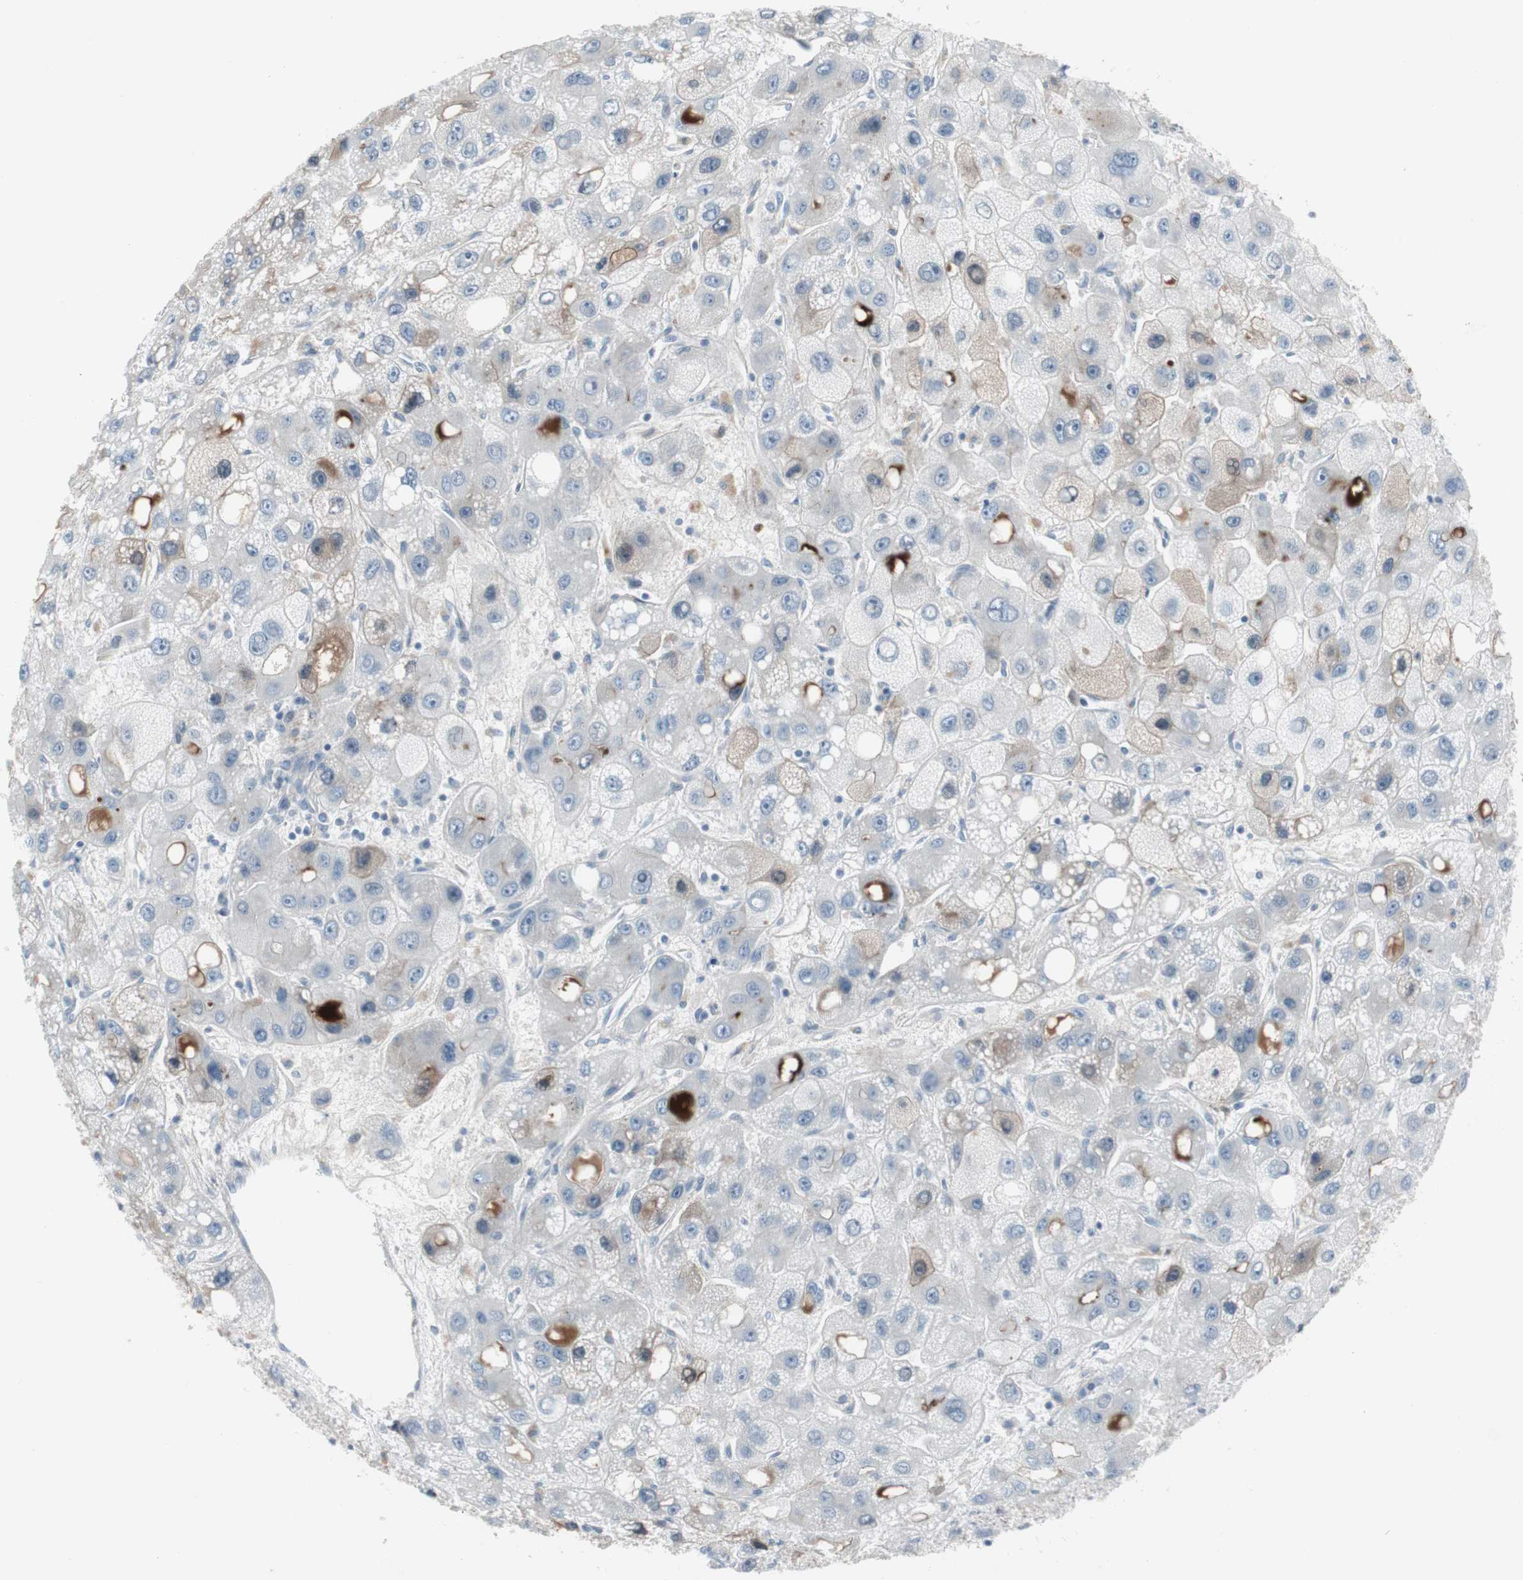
{"staining": {"intensity": "strong", "quantity": "<25%", "location": "cytoplasmic/membranous"}, "tissue": "liver cancer", "cell_type": "Tumor cells", "image_type": "cancer", "snomed": [{"axis": "morphology", "description": "Carcinoma, Hepatocellular, NOS"}, {"axis": "topography", "description": "Liver"}], "caption": "Brown immunohistochemical staining in liver hepatocellular carcinoma exhibits strong cytoplasmic/membranous positivity in about <25% of tumor cells. (Brightfield microscopy of DAB IHC at high magnification).", "gene": "PIGR", "patient": {"sex": "male", "age": 55}}